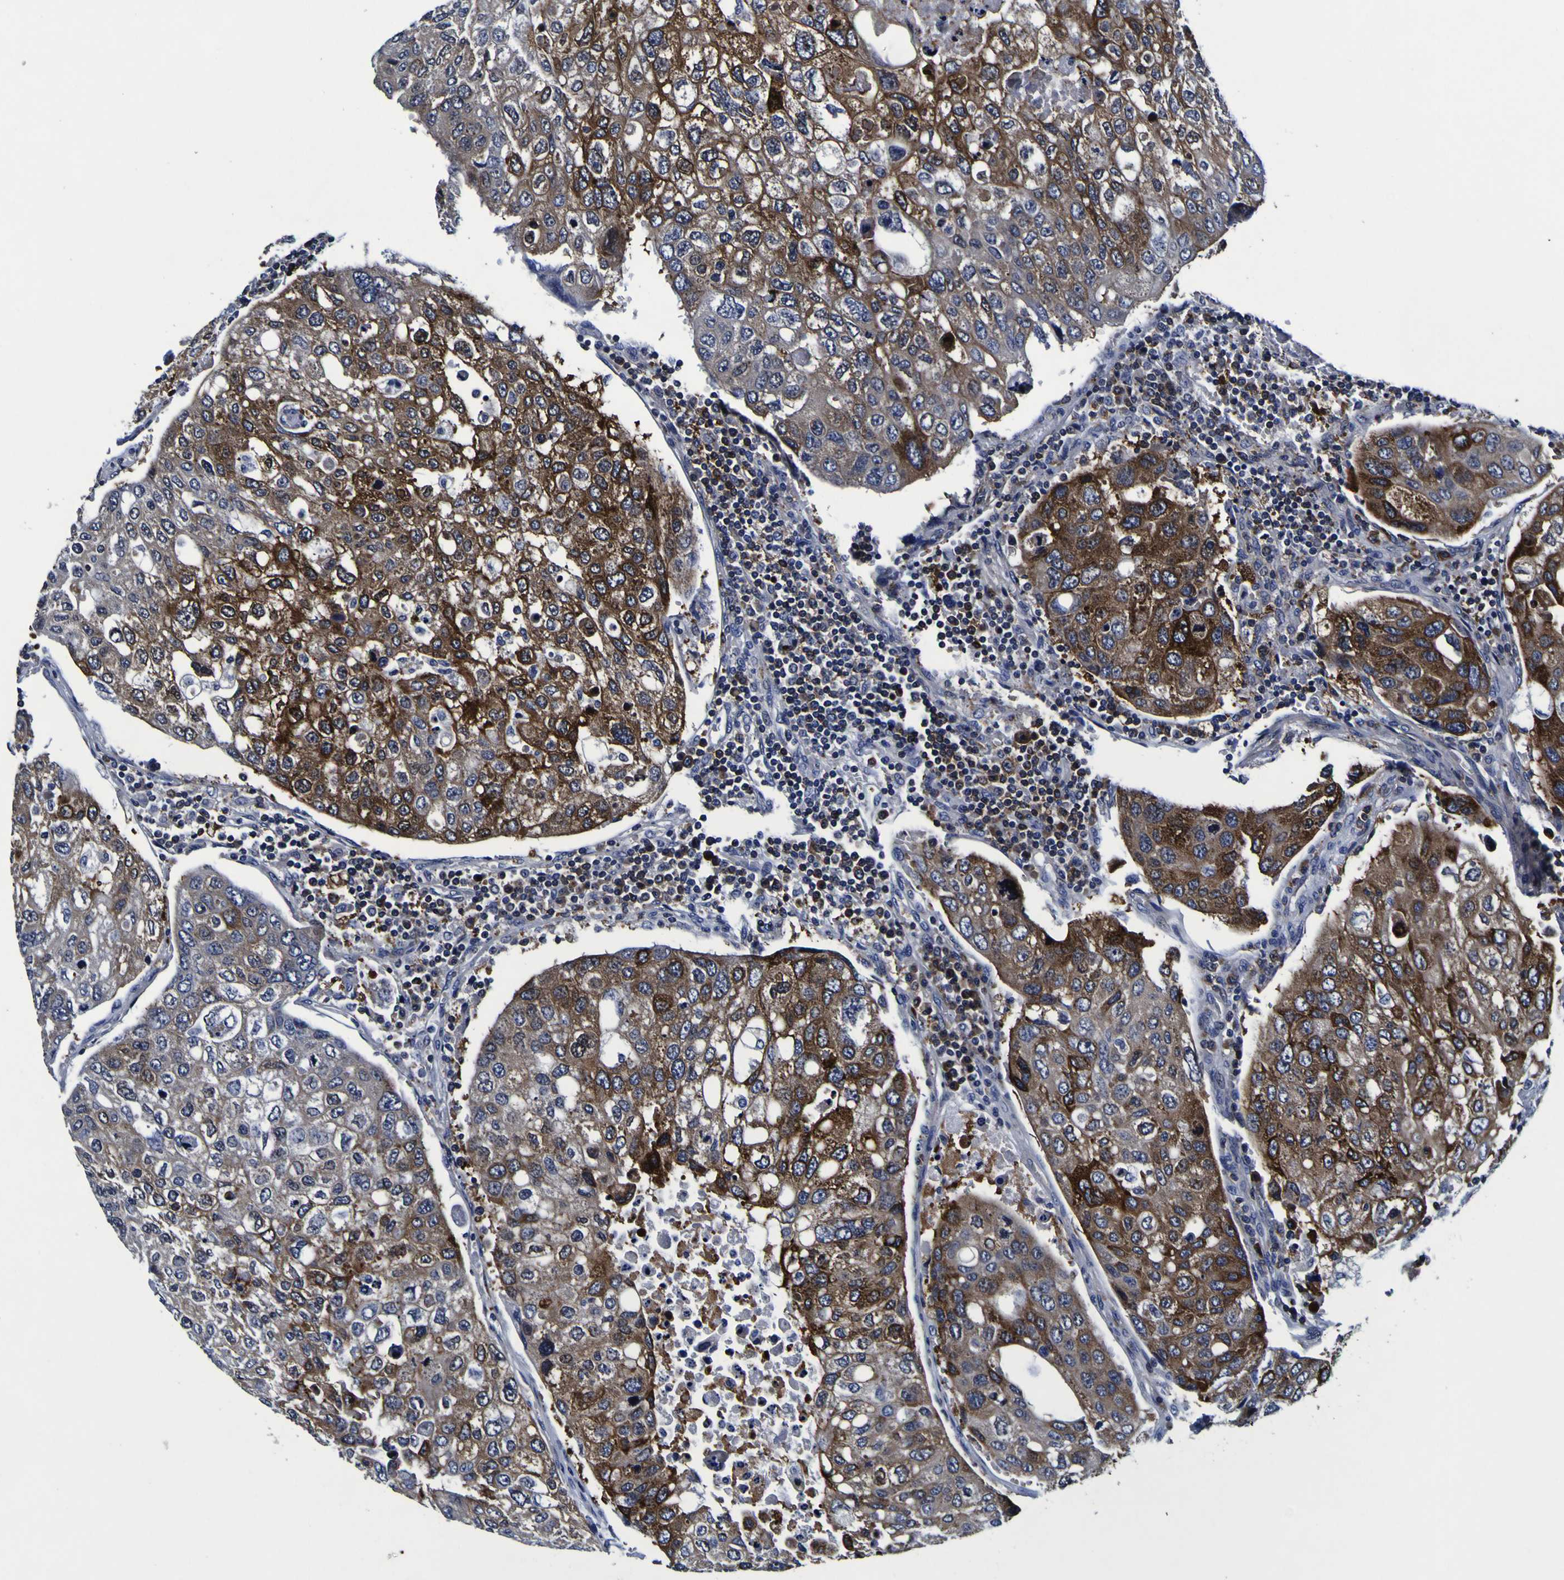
{"staining": {"intensity": "strong", "quantity": "25%-75%", "location": "cytoplasmic/membranous"}, "tissue": "urothelial cancer", "cell_type": "Tumor cells", "image_type": "cancer", "snomed": [{"axis": "morphology", "description": "Urothelial carcinoma, High grade"}, {"axis": "topography", "description": "Lymph node"}, {"axis": "topography", "description": "Urinary bladder"}], "caption": "A high amount of strong cytoplasmic/membranous staining is appreciated in about 25%-75% of tumor cells in urothelial cancer tissue.", "gene": "SORCS1", "patient": {"sex": "male", "age": 51}}